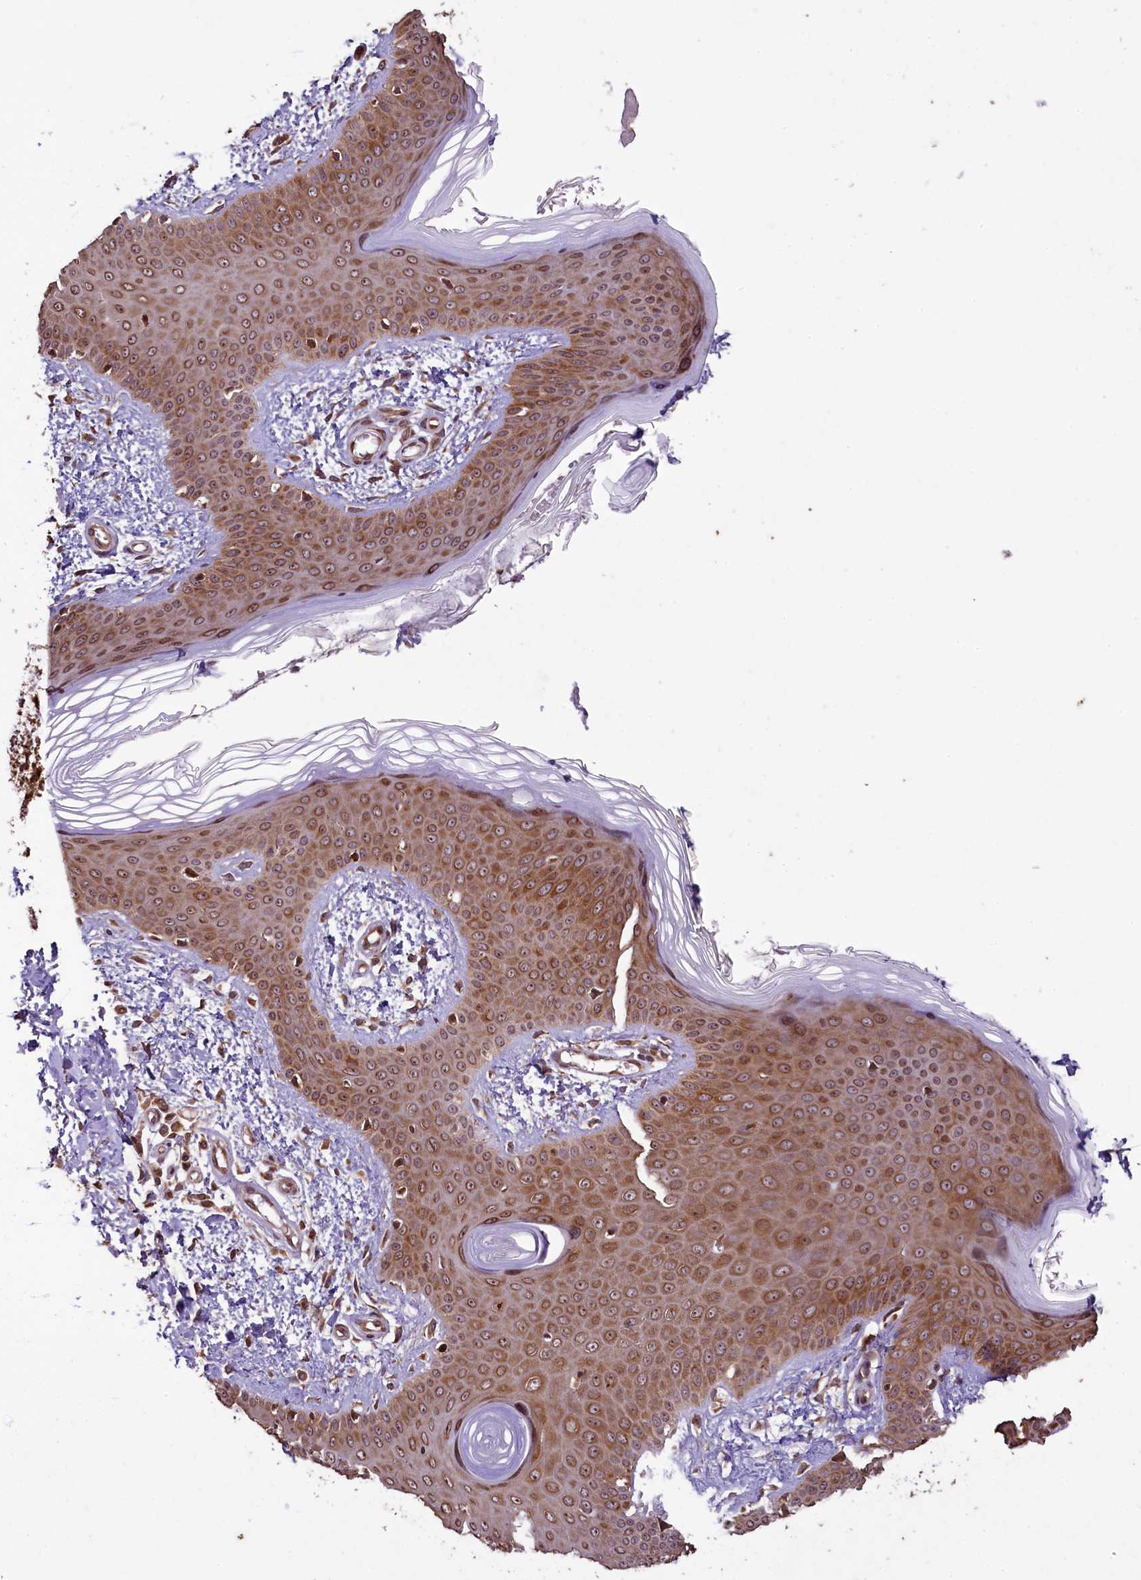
{"staining": {"intensity": "moderate", "quantity": ">75%", "location": "cytoplasmic/membranous,nuclear"}, "tissue": "skin", "cell_type": "Fibroblasts", "image_type": "normal", "snomed": [{"axis": "morphology", "description": "Normal tissue, NOS"}, {"axis": "topography", "description": "Skin"}], "caption": "Fibroblasts demonstrate moderate cytoplasmic/membranous,nuclear expression in about >75% of cells in benign skin.", "gene": "LARP4", "patient": {"sex": "male", "age": 37}}